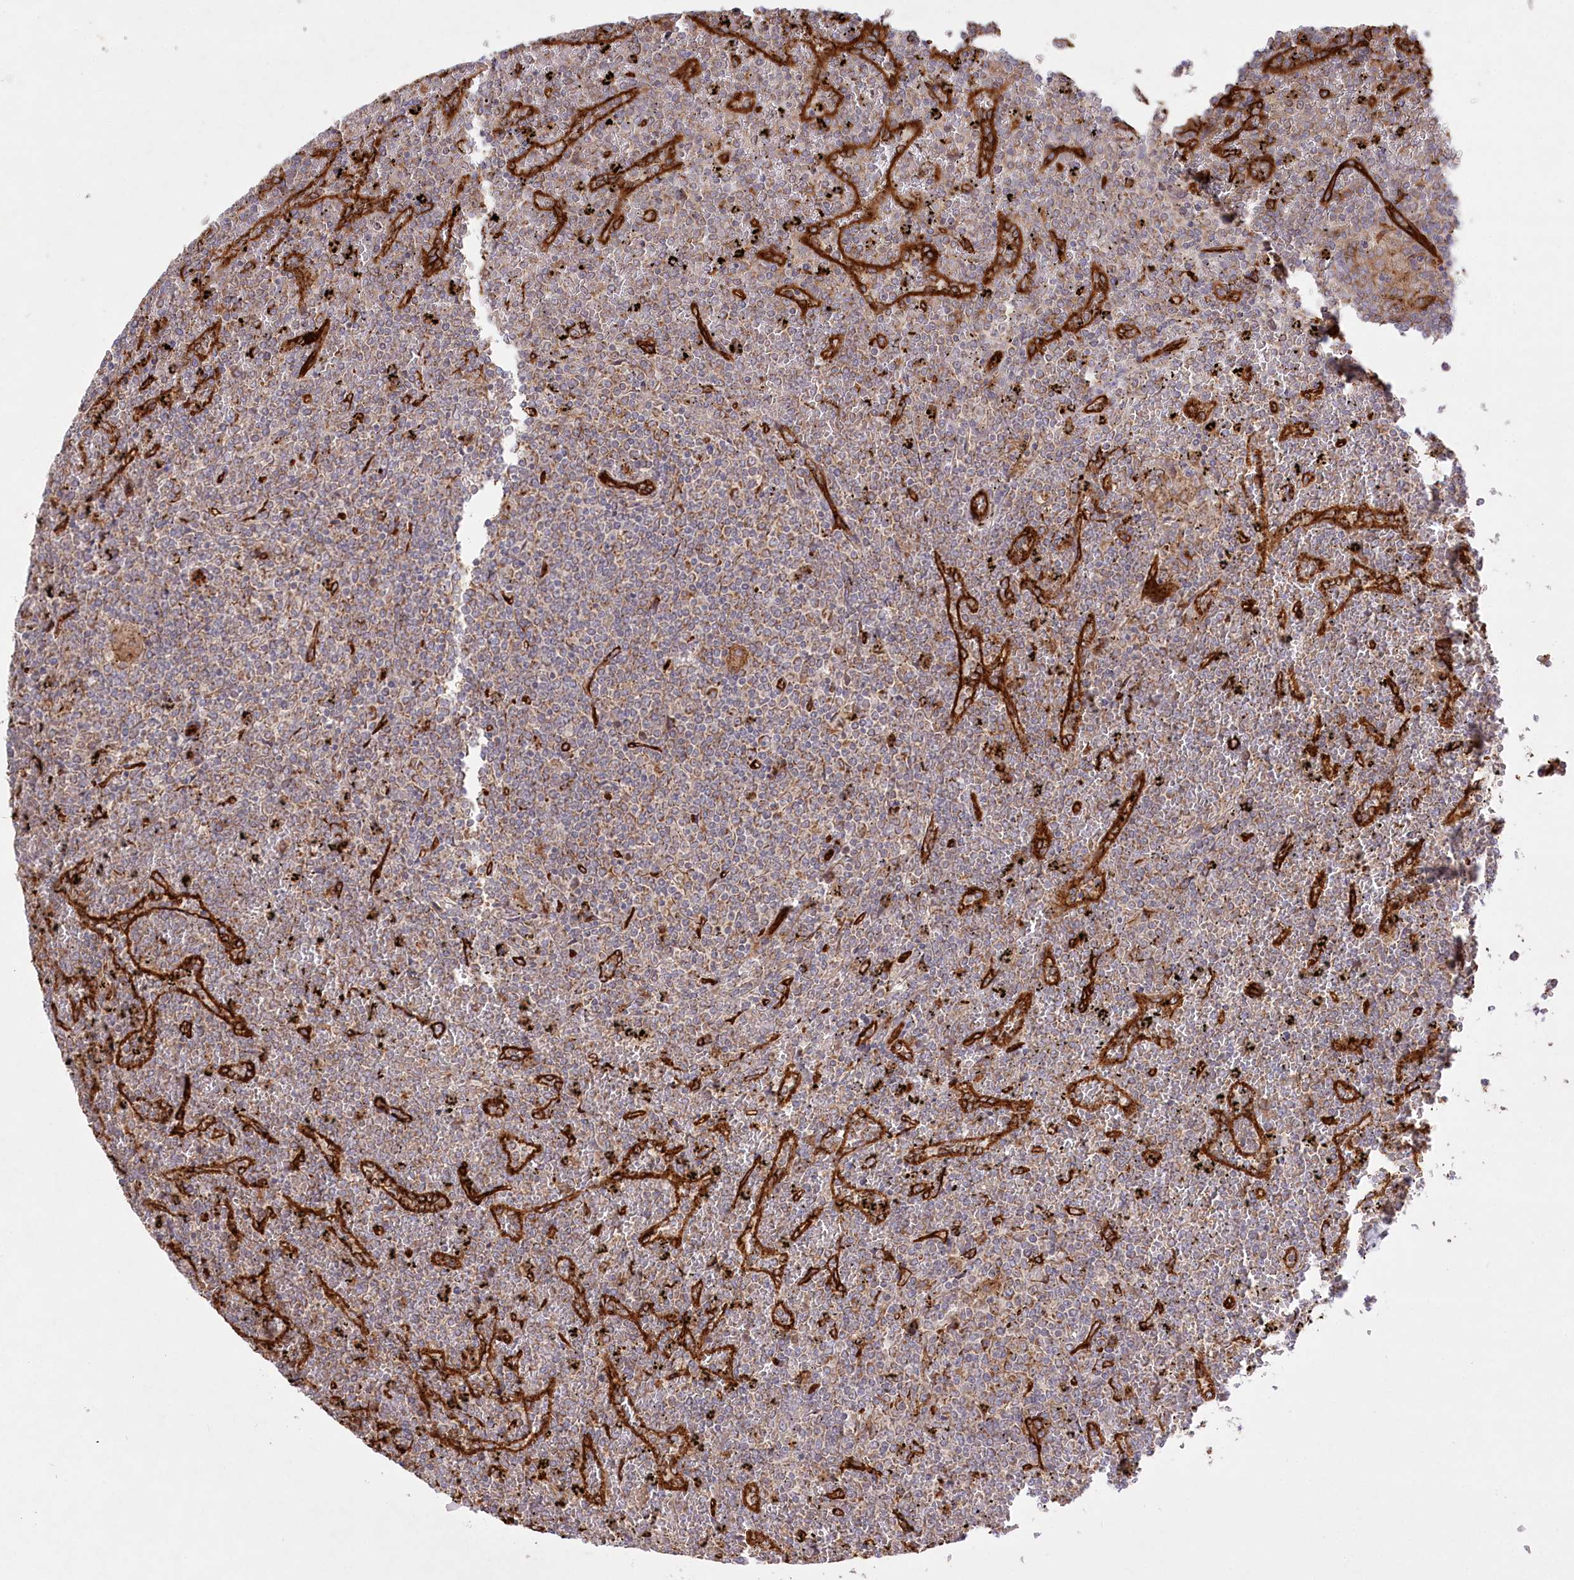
{"staining": {"intensity": "weak", "quantity": "25%-75%", "location": "cytoplasmic/membranous"}, "tissue": "lymphoma", "cell_type": "Tumor cells", "image_type": "cancer", "snomed": [{"axis": "morphology", "description": "Malignant lymphoma, non-Hodgkin's type, Low grade"}, {"axis": "topography", "description": "Spleen"}], "caption": "This histopathology image displays immunohistochemistry staining of low-grade malignant lymphoma, non-Hodgkin's type, with low weak cytoplasmic/membranous positivity in about 25%-75% of tumor cells.", "gene": "MTPAP", "patient": {"sex": "female", "age": 19}}